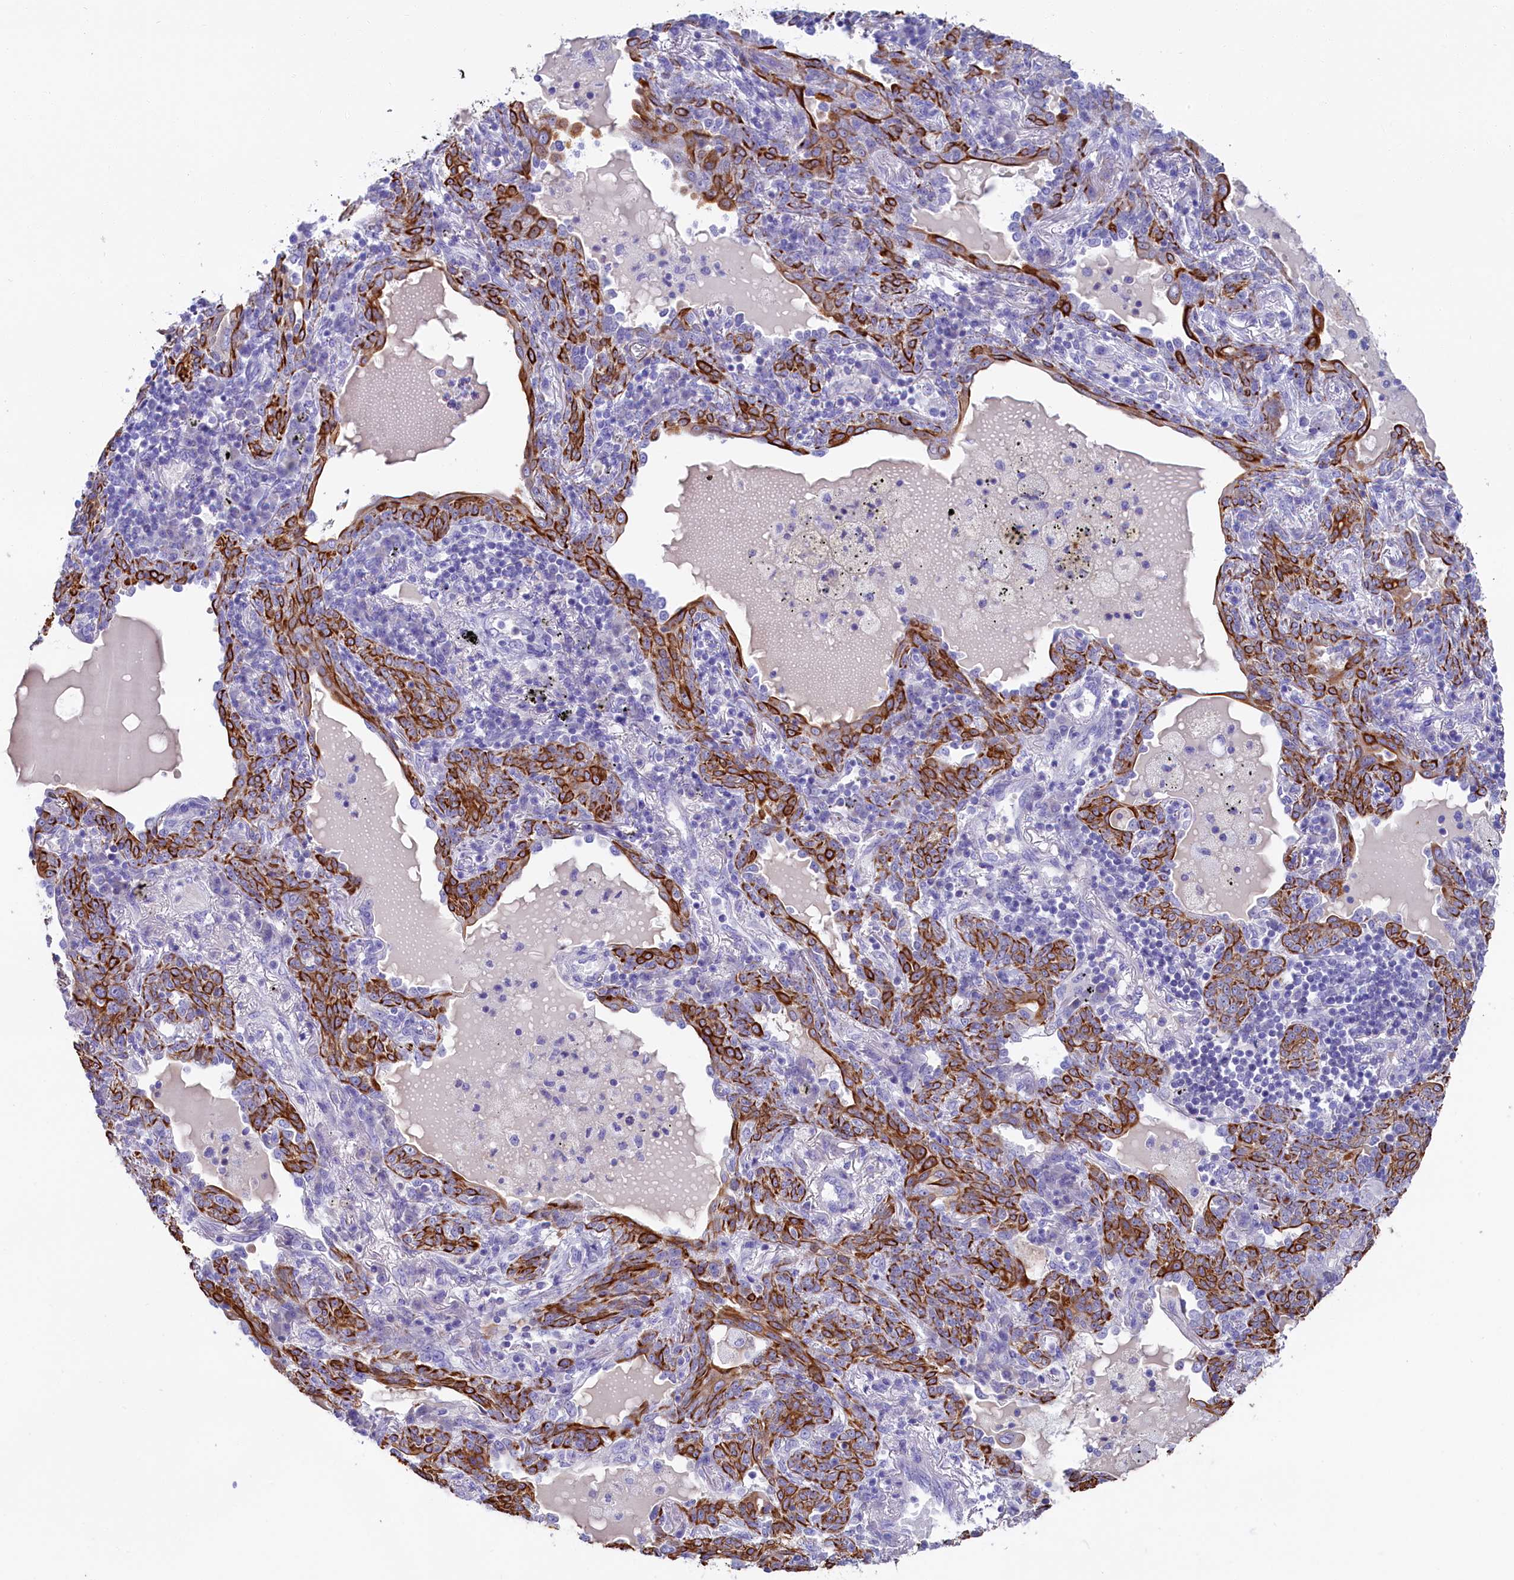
{"staining": {"intensity": "strong", "quantity": ">75%", "location": "cytoplasmic/membranous"}, "tissue": "lung cancer", "cell_type": "Tumor cells", "image_type": "cancer", "snomed": [{"axis": "morphology", "description": "Squamous cell carcinoma, NOS"}, {"axis": "topography", "description": "Lung"}], "caption": "A high-resolution image shows IHC staining of squamous cell carcinoma (lung), which displays strong cytoplasmic/membranous positivity in approximately >75% of tumor cells. (brown staining indicates protein expression, while blue staining denotes nuclei).", "gene": "SULT2A1", "patient": {"sex": "female", "age": 70}}